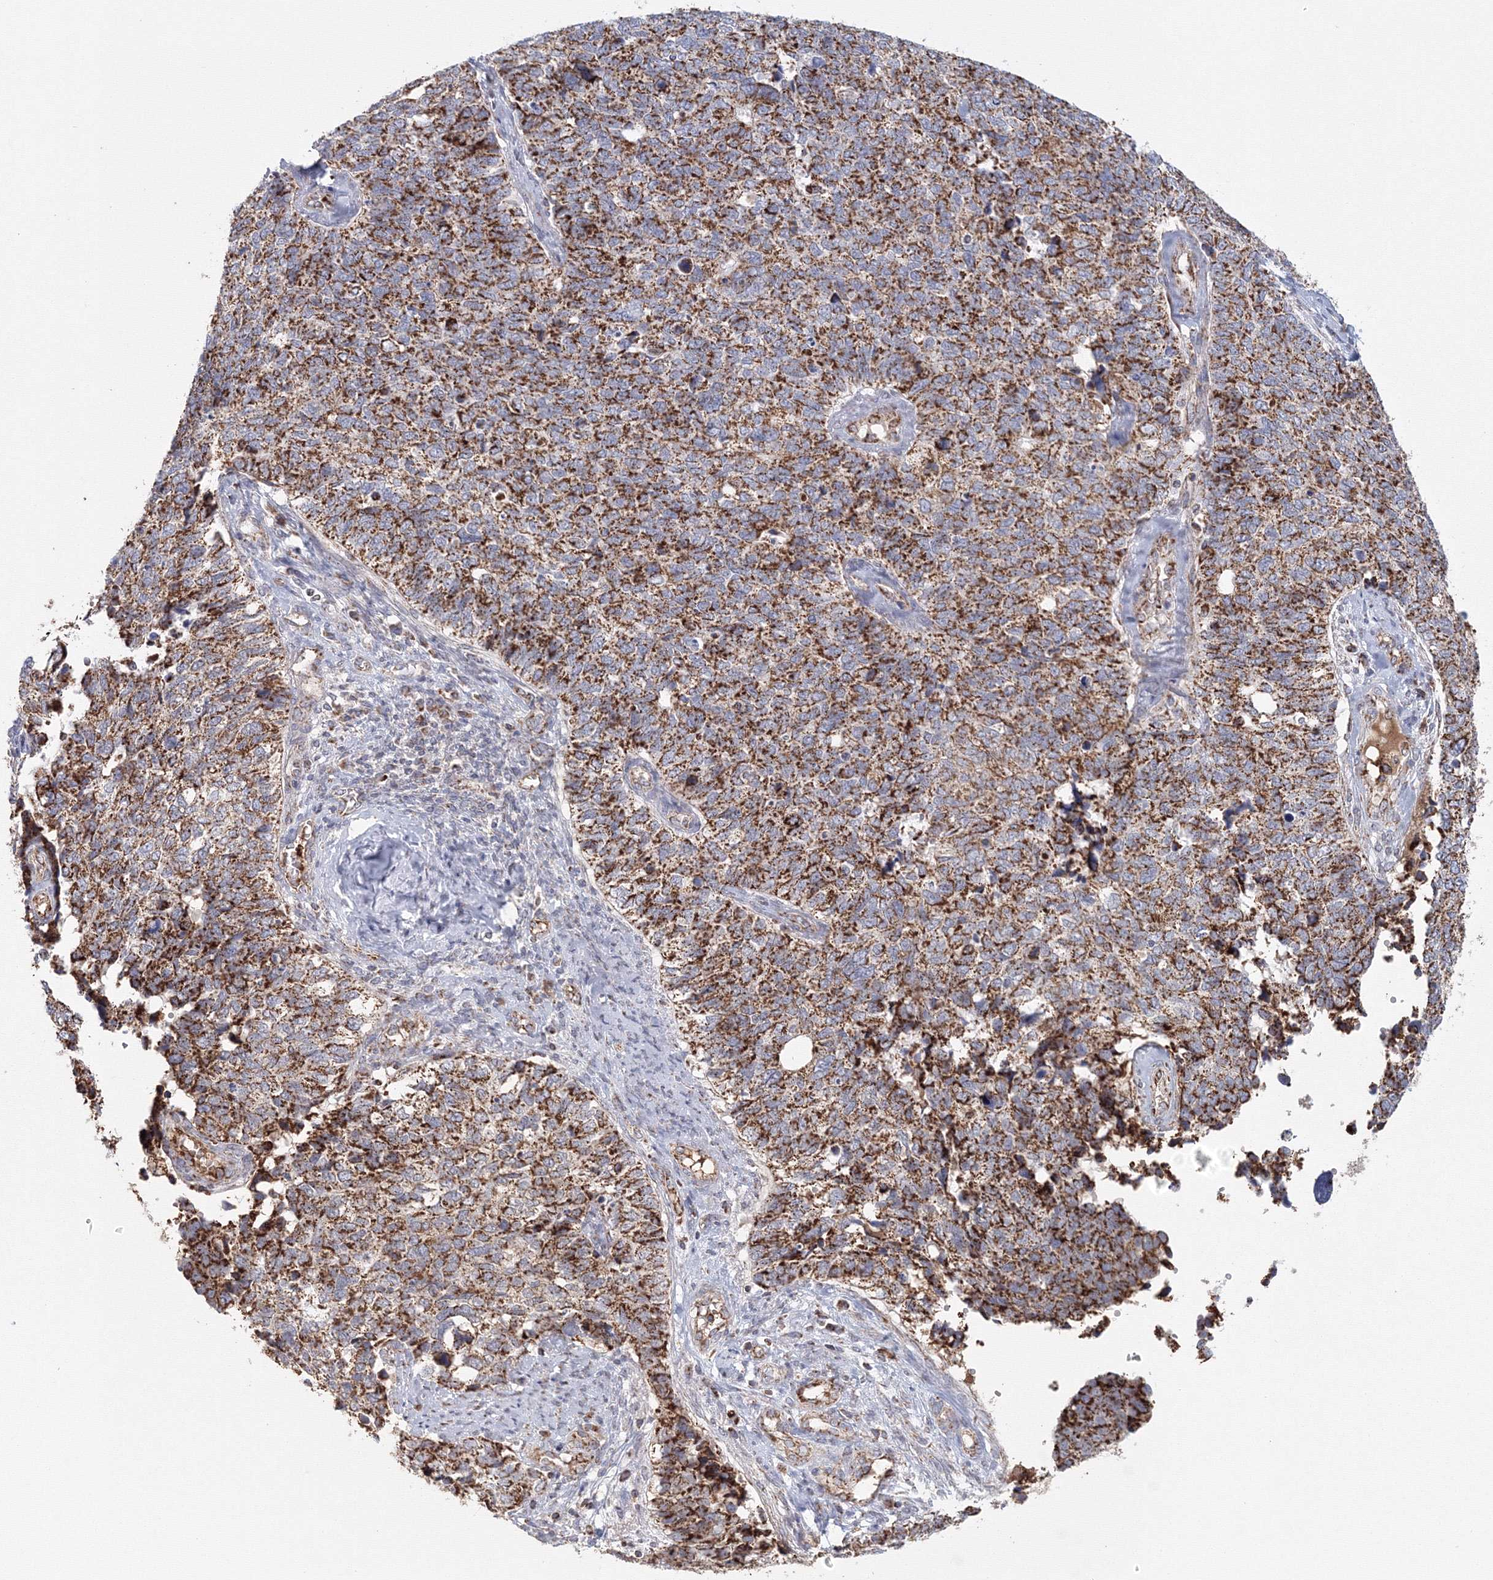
{"staining": {"intensity": "strong", "quantity": ">75%", "location": "cytoplasmic/membranous"}, "tissue": "cervical cancer", "cell_type": "Tumor cells", "image_type": "cancer", "snomed": [{"axis": "morphology", "description": "Squamous cell carcinoma, NOS"}, {"axis": "topography", "description": "Cervix"}], "caption": "Immunohistochemical staining of human cervical squamous cell carcinoma demonstrates high levels of strong cytoplasmic/membranous protein staining in about >75% of tumor cells.", "gene": "GRPEL1", "patient": {"sex": "female", "age": 63}}